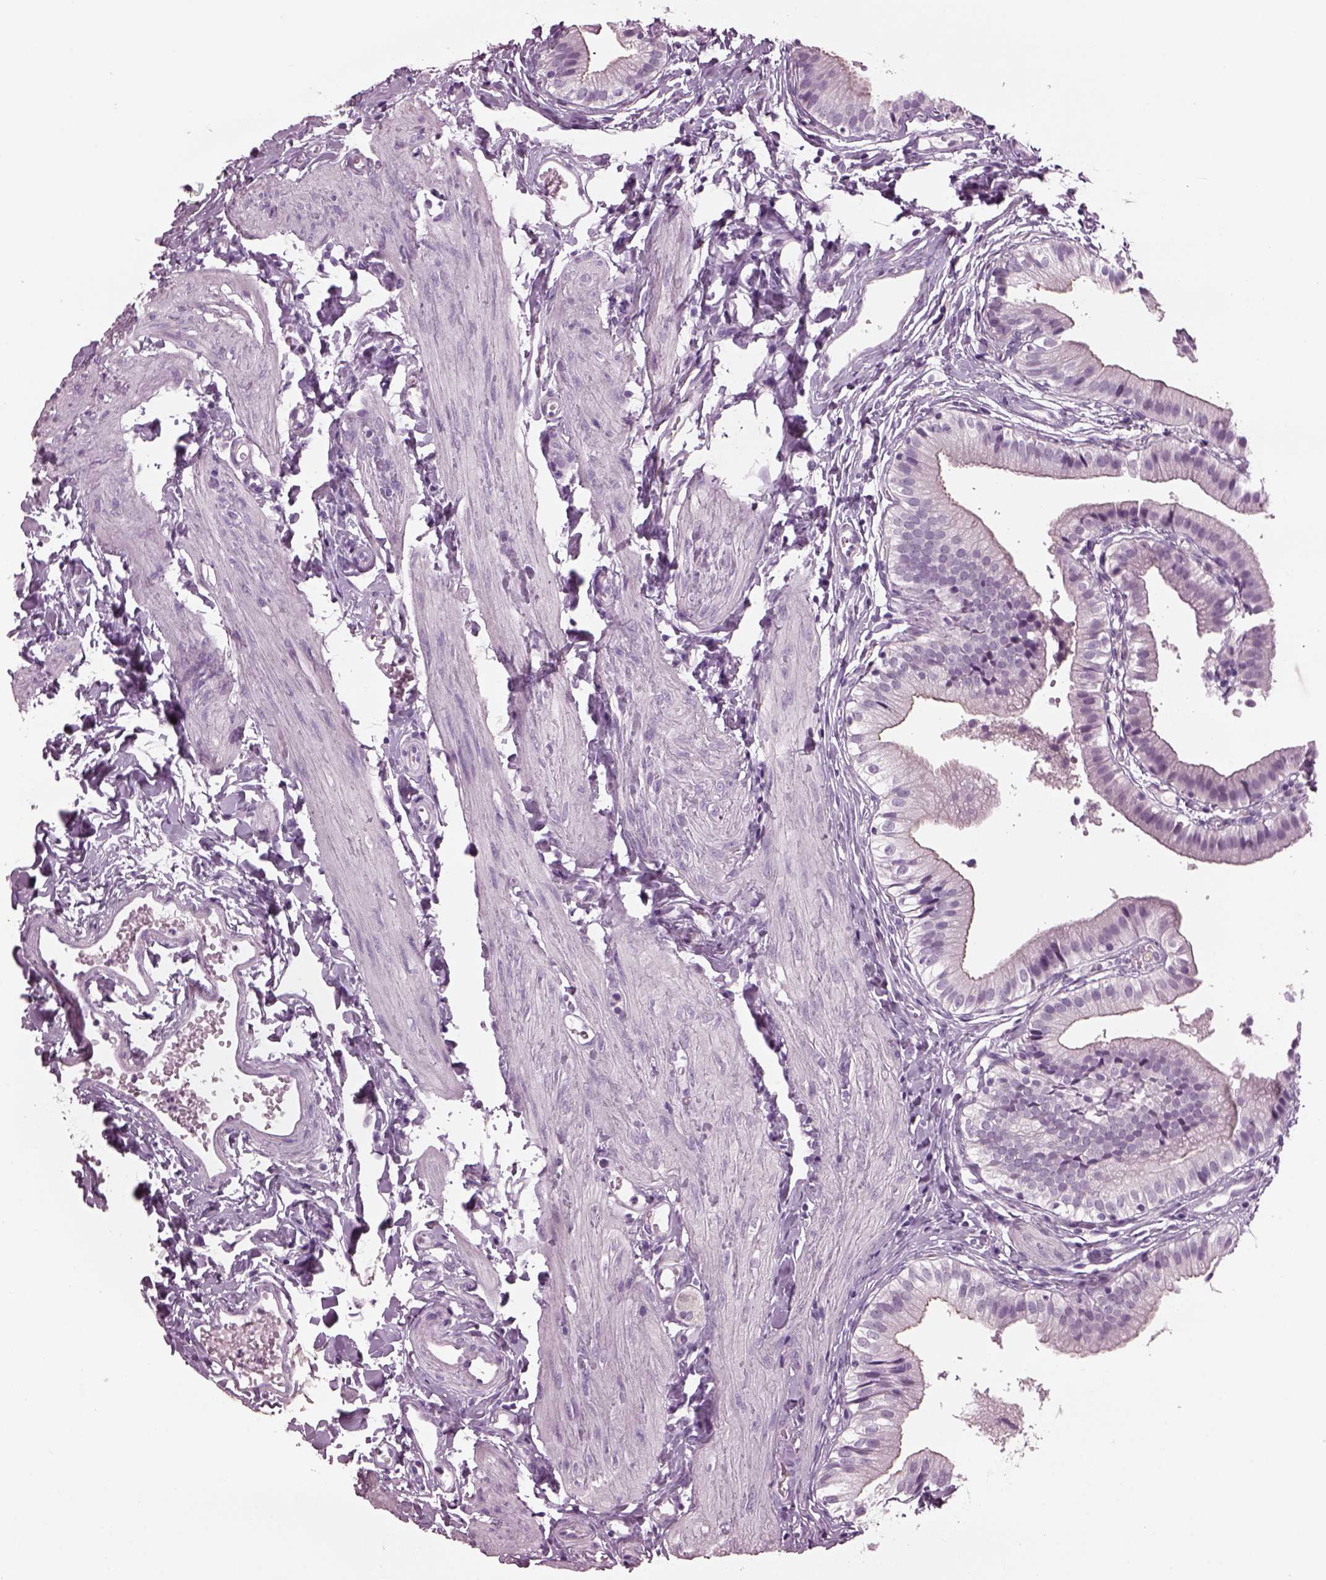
{"staining": {"intensity": "negative", "quantity": "none", "location": "none"}, "tissue": "gallbladder", "cell_type": "Glandular cells", "image_type": "normal", "snomed": [{"axis": "morphology", "description": "Normal tissue, NOS"}, {"axis": "topography", "description": "Gallbladder"}], "caption": "Glandular cells show no significant protein staining in normal gallbladder. The staining is performed using DAB (3,3'-diaminobenzidine) brown chromogen with nuclei counter-stained in using hematoxylin.", "gene": "TPPP2", "patient": {"sex": "female", "age": 47}}